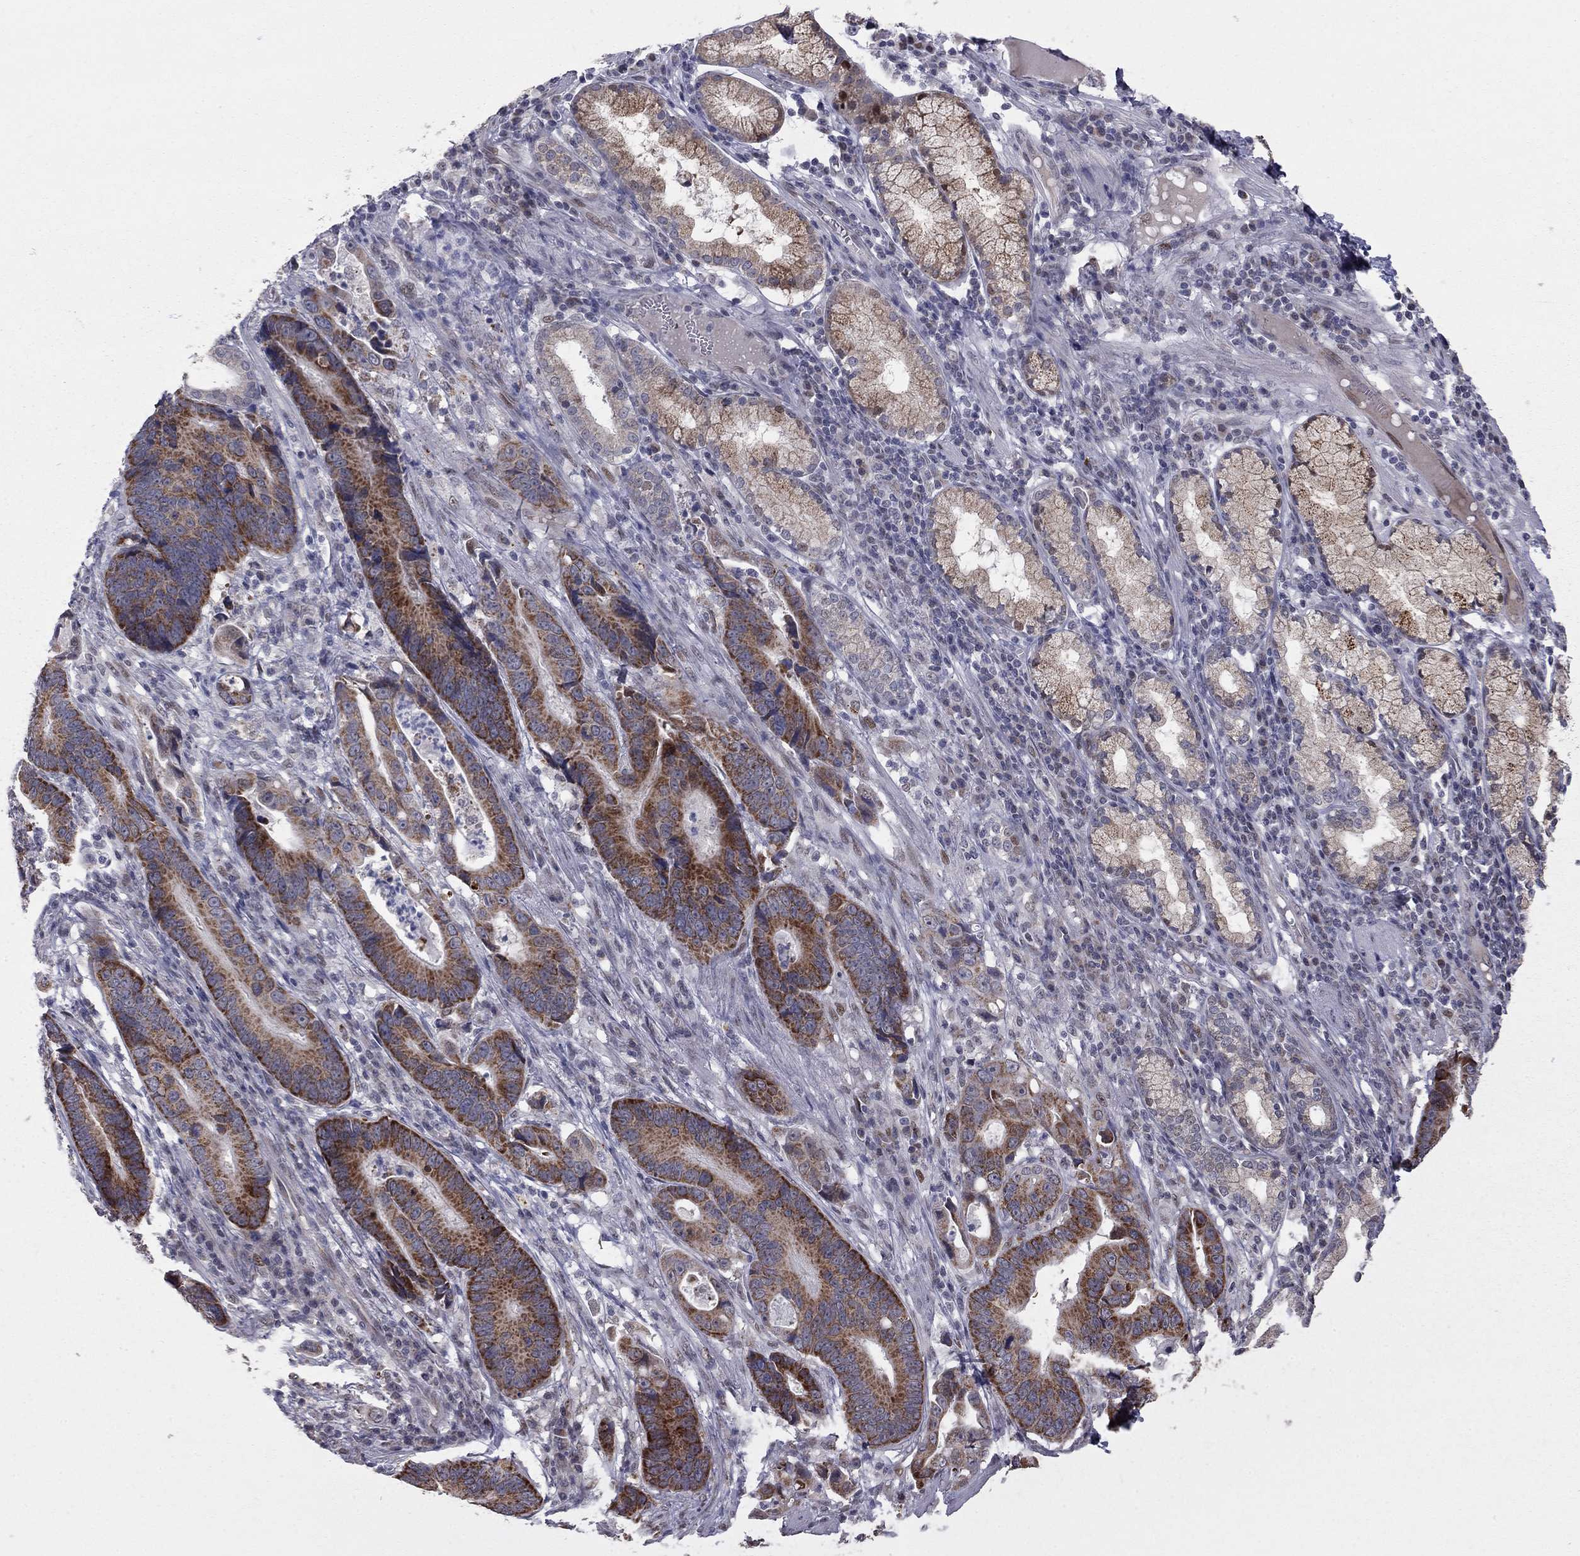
{"staining": {"intensity": "strong", "quantity": ">75%", "location": "cytoplasmic/membranous"}, "tissue": "stomach cancer", "cell_type": "Tumor cells", "image_type": "cancer", "snomed": [{"axis": "morphology", "description": "Adenocarcinoma, NOS"}, {"axis": "topography", "description": "Stomach"}], "caption": "A histopathology image of human adenocarcinoma (stomach) stained for a protein displays strong cytoplasmic/membranous brown staining in tumor cells. (DAB IHC, brown staining for protein, blue staining for nuclei).", "gene": "MC3R", "patient": {"sex": "male", "age": 84}}